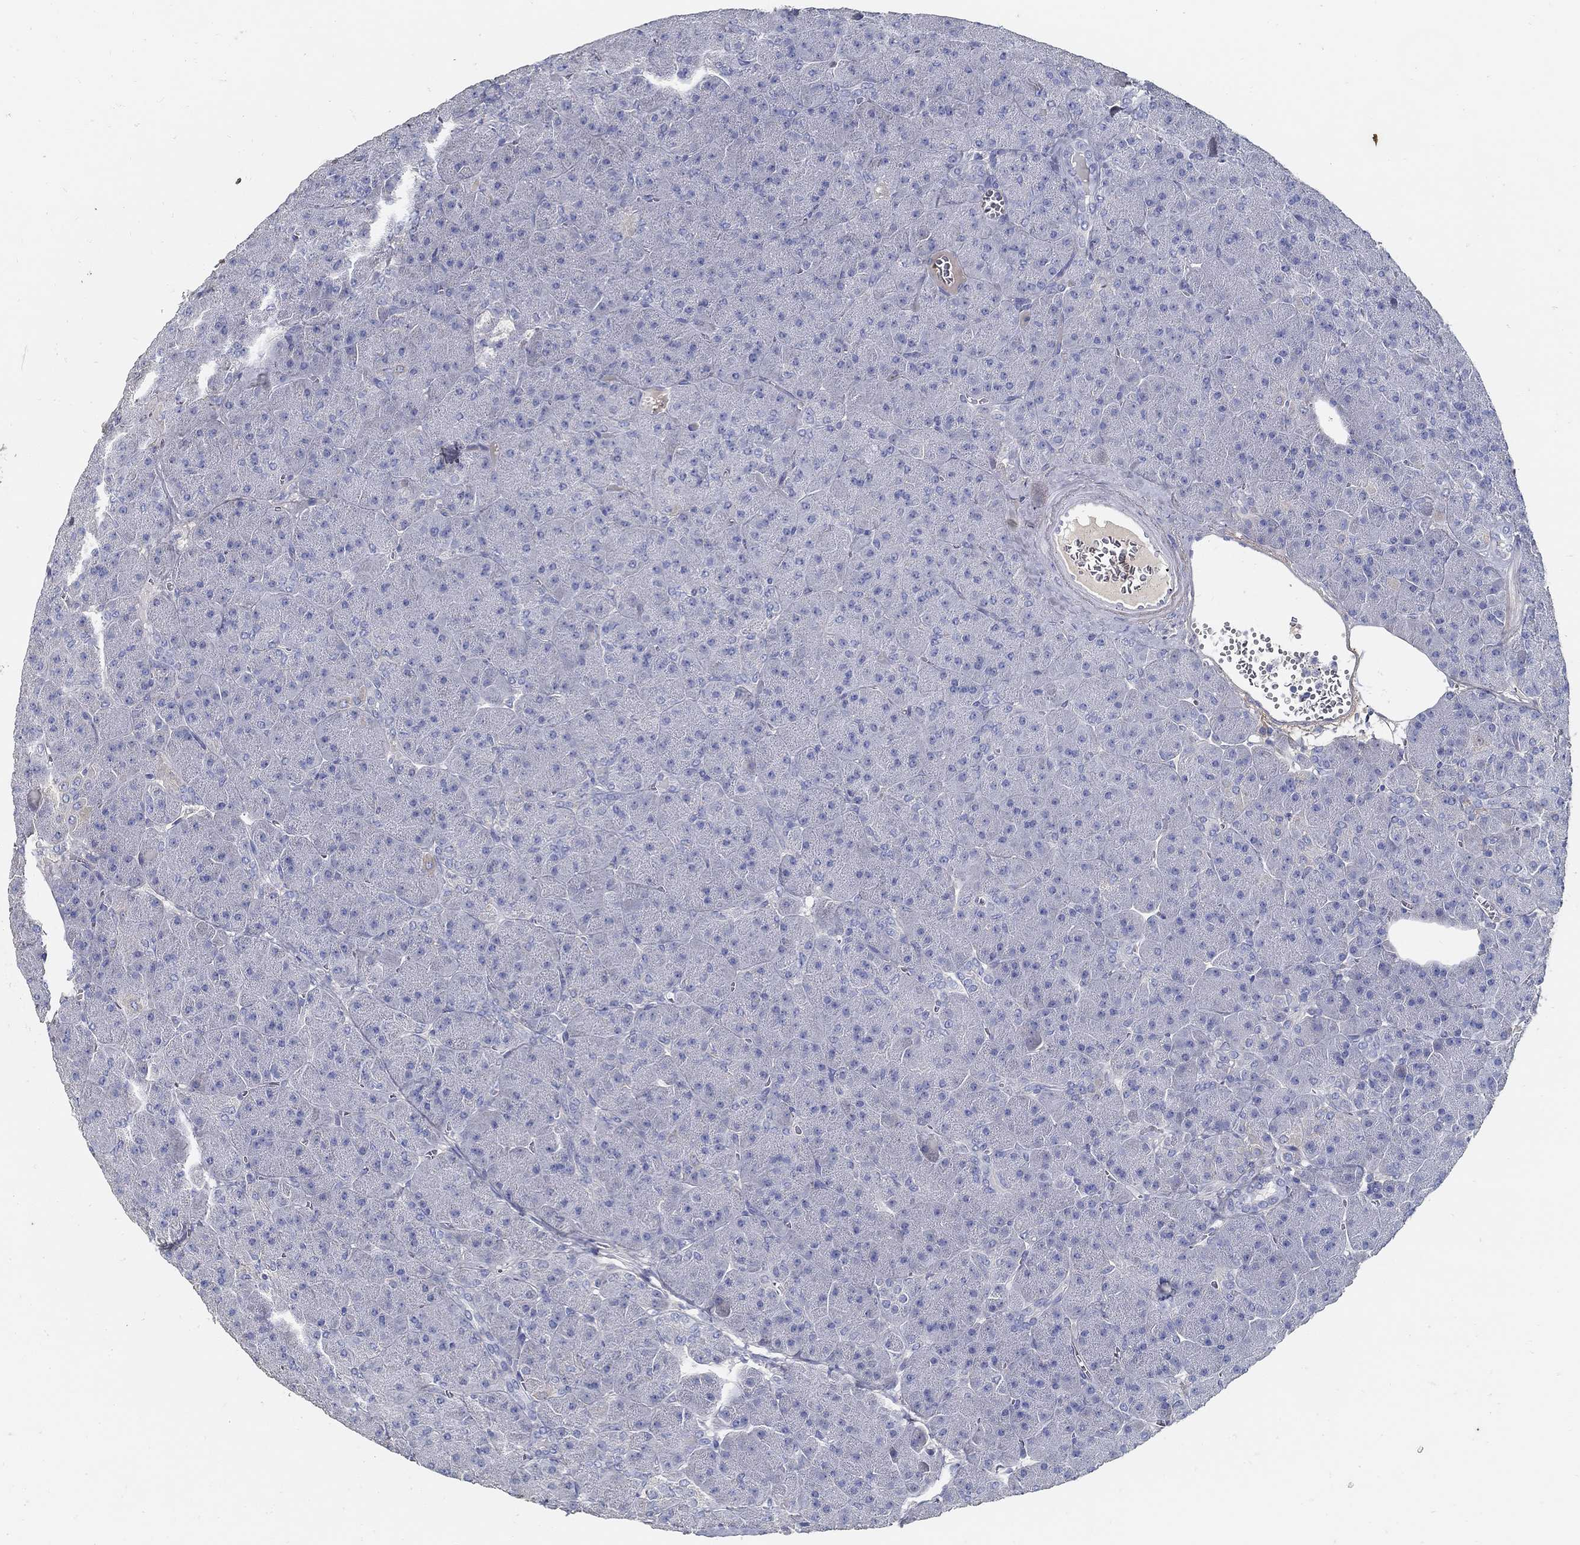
{"staining": {"intensity": "negative", "quantity": "none", "location": "none"}, "tissue": "pancreas", "cell_type": "Exocrine glandular cells", "image_type": "normal", "snomed": [{"axis": "morphology", "description": "Normal tissue, NOS"}, {"axis": "topography", "description": "Pancreas"}], "caption": "IHC histopathology image of normal pancreas: pancreas stained with DAB (3,3'-diaminobenzidine) exhibits no significant protein positivity in exocrine glandular cells.", "gene": "TGFBI", "patient": {"sex": "male", "age": 61}}